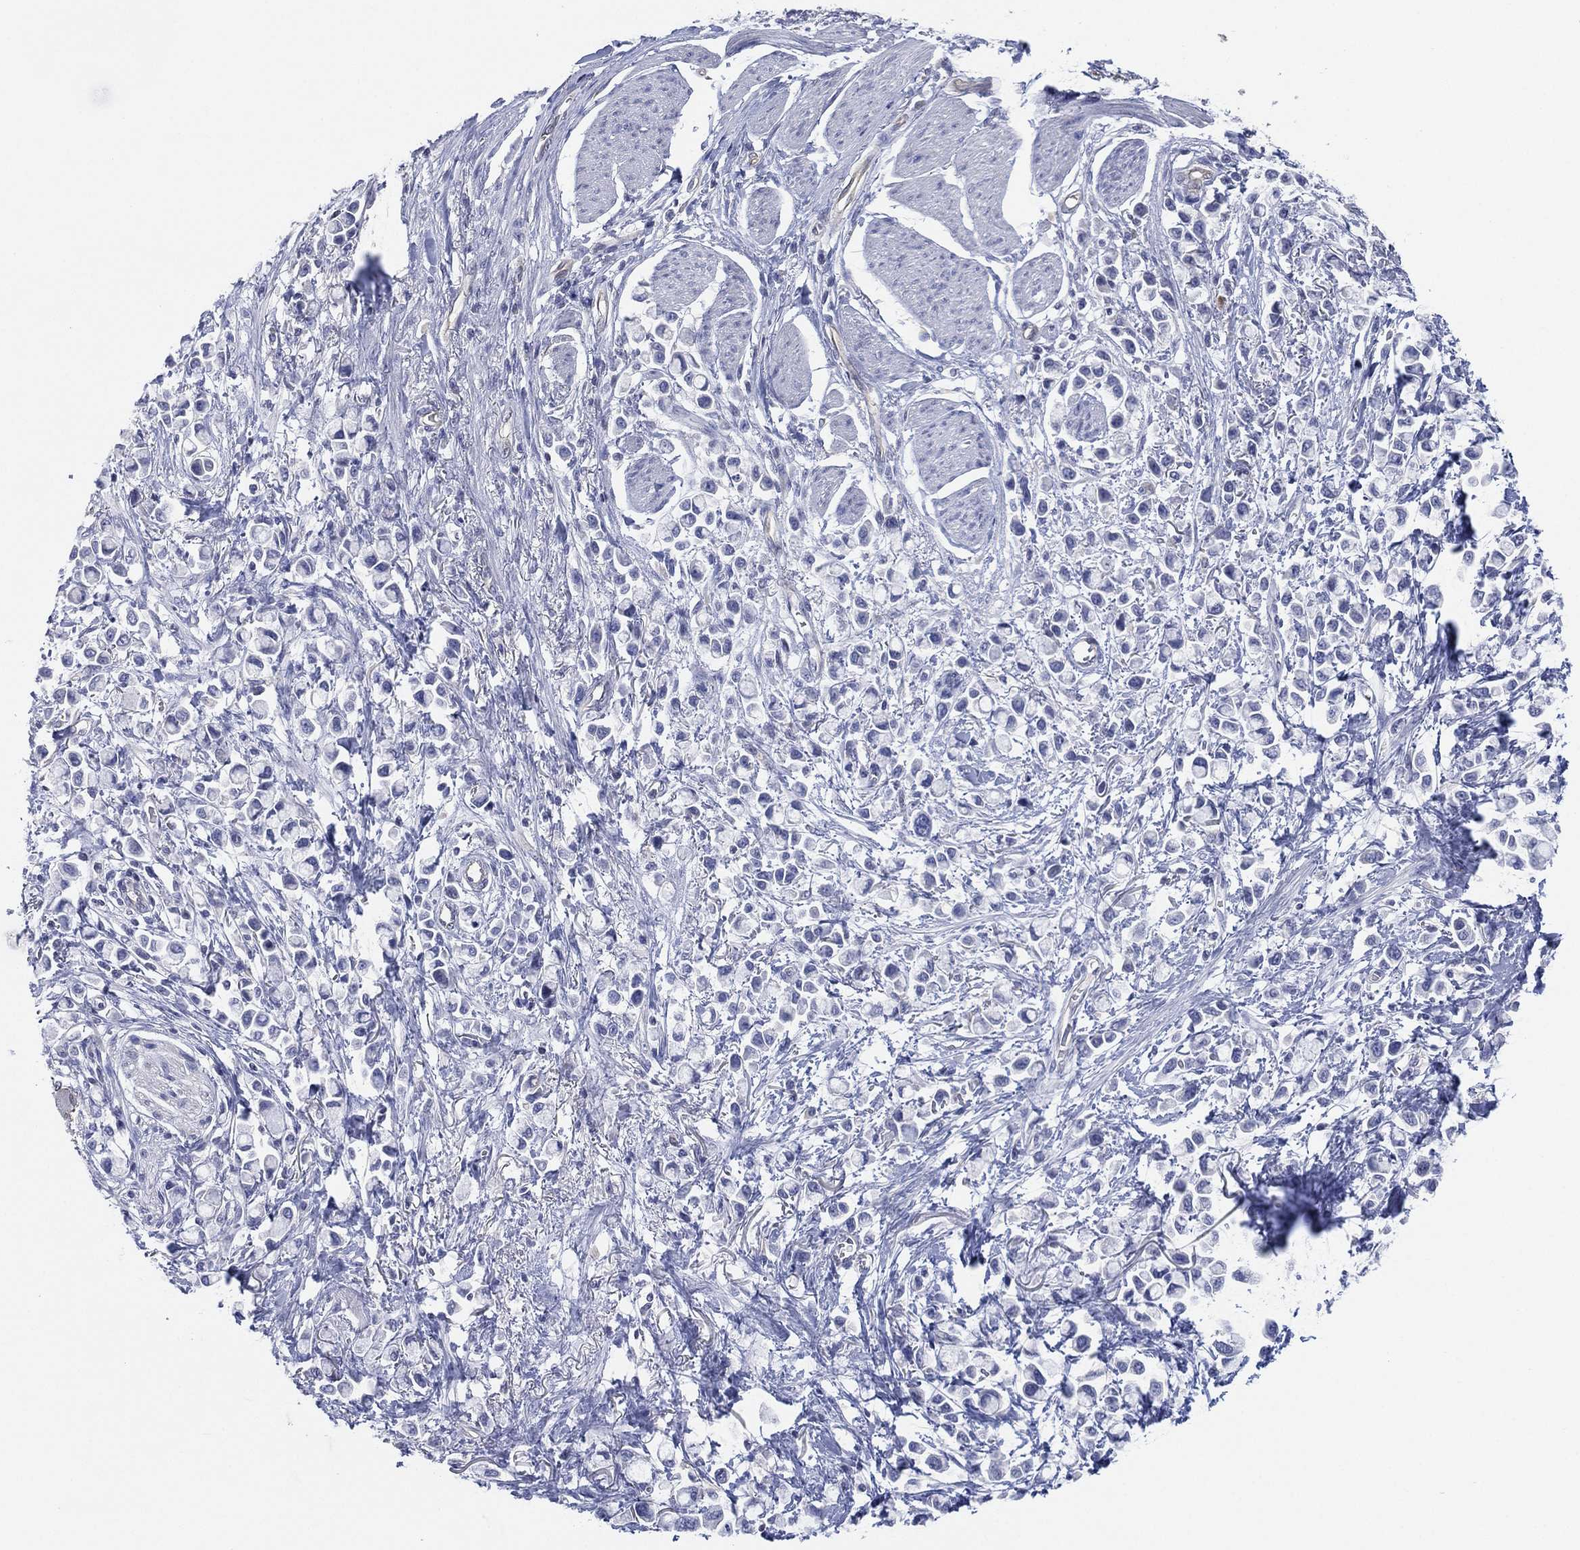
{"staining": {"intensity": "negative", "quantity": "none", "location": "none"}, "tissue": "stomach cancer", "cell_type": "Tumor cells", "image_type": "cancer", "snomed": [{"axis": "morphology", "description": "Adenocarcinoma, NOS"}, {"axis": "topography", "description": "Stomach"}], "caption": "This is an immunohistochemistry photomicrograph of human stomach cancer (adenocarcinoma). There is no staining in tumor cells.", "gene": "CFTR", "patient": {"sex": "female", "age": 81}}